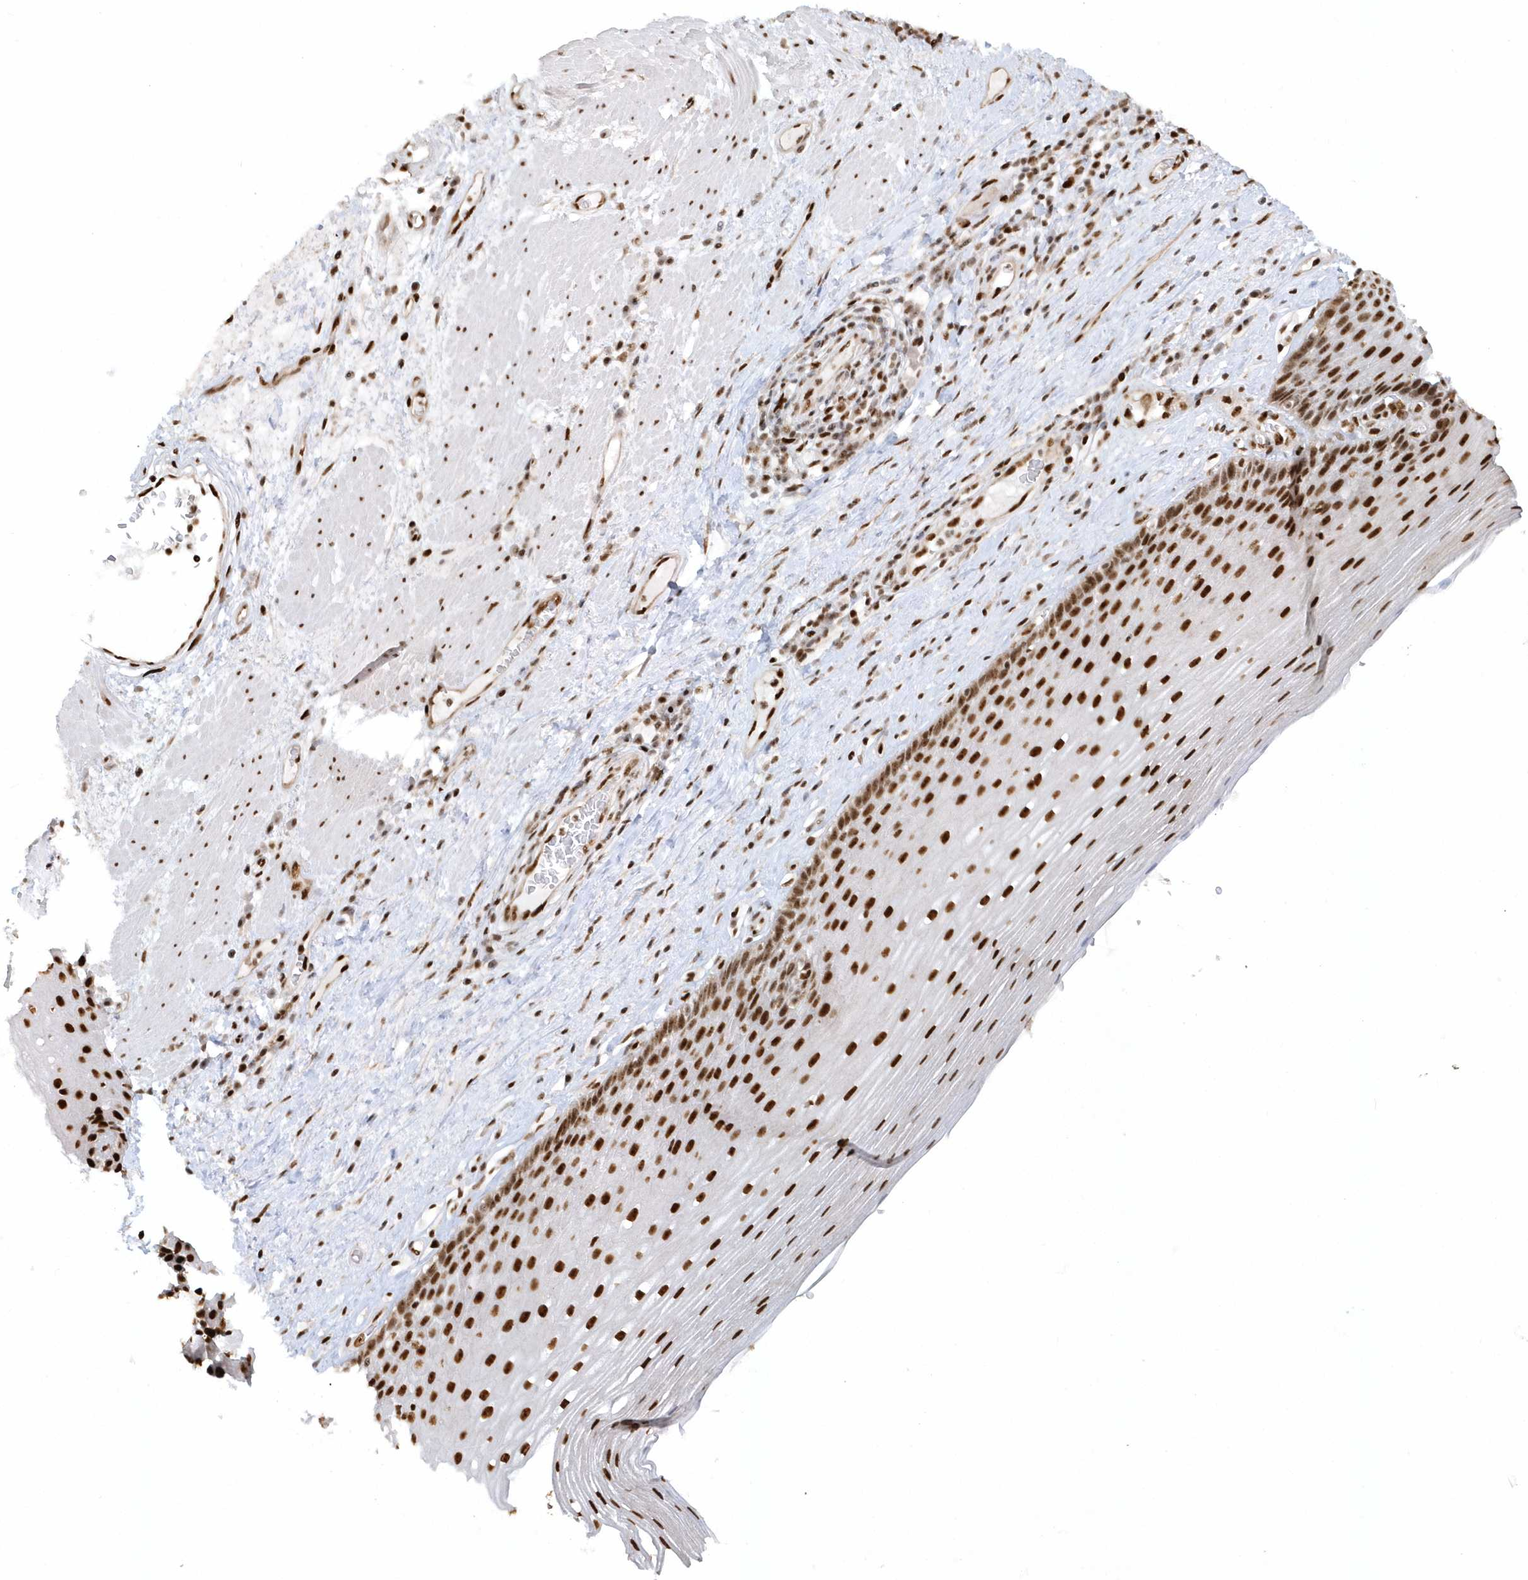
{"staining": {"intensity": "strong", "quantity": ">75%", "location": "nuclear"}, "tissue": "esophagus", "cell_type": "Squamous epithelial cells", "image_type": "normal", "snomed": [{"axis": "morphology", "description": "Normal tissue, NOS"}, {"axis": "topography", "description": "Esophagus"}], "caption": "Strong nuclear staining is present in approximately >75% of squamous epithelial cells in benign esophagus. Nuclei are stained in blue.", "gene": "SUMO2", "patient": {"sex": "male", "age": 62}}